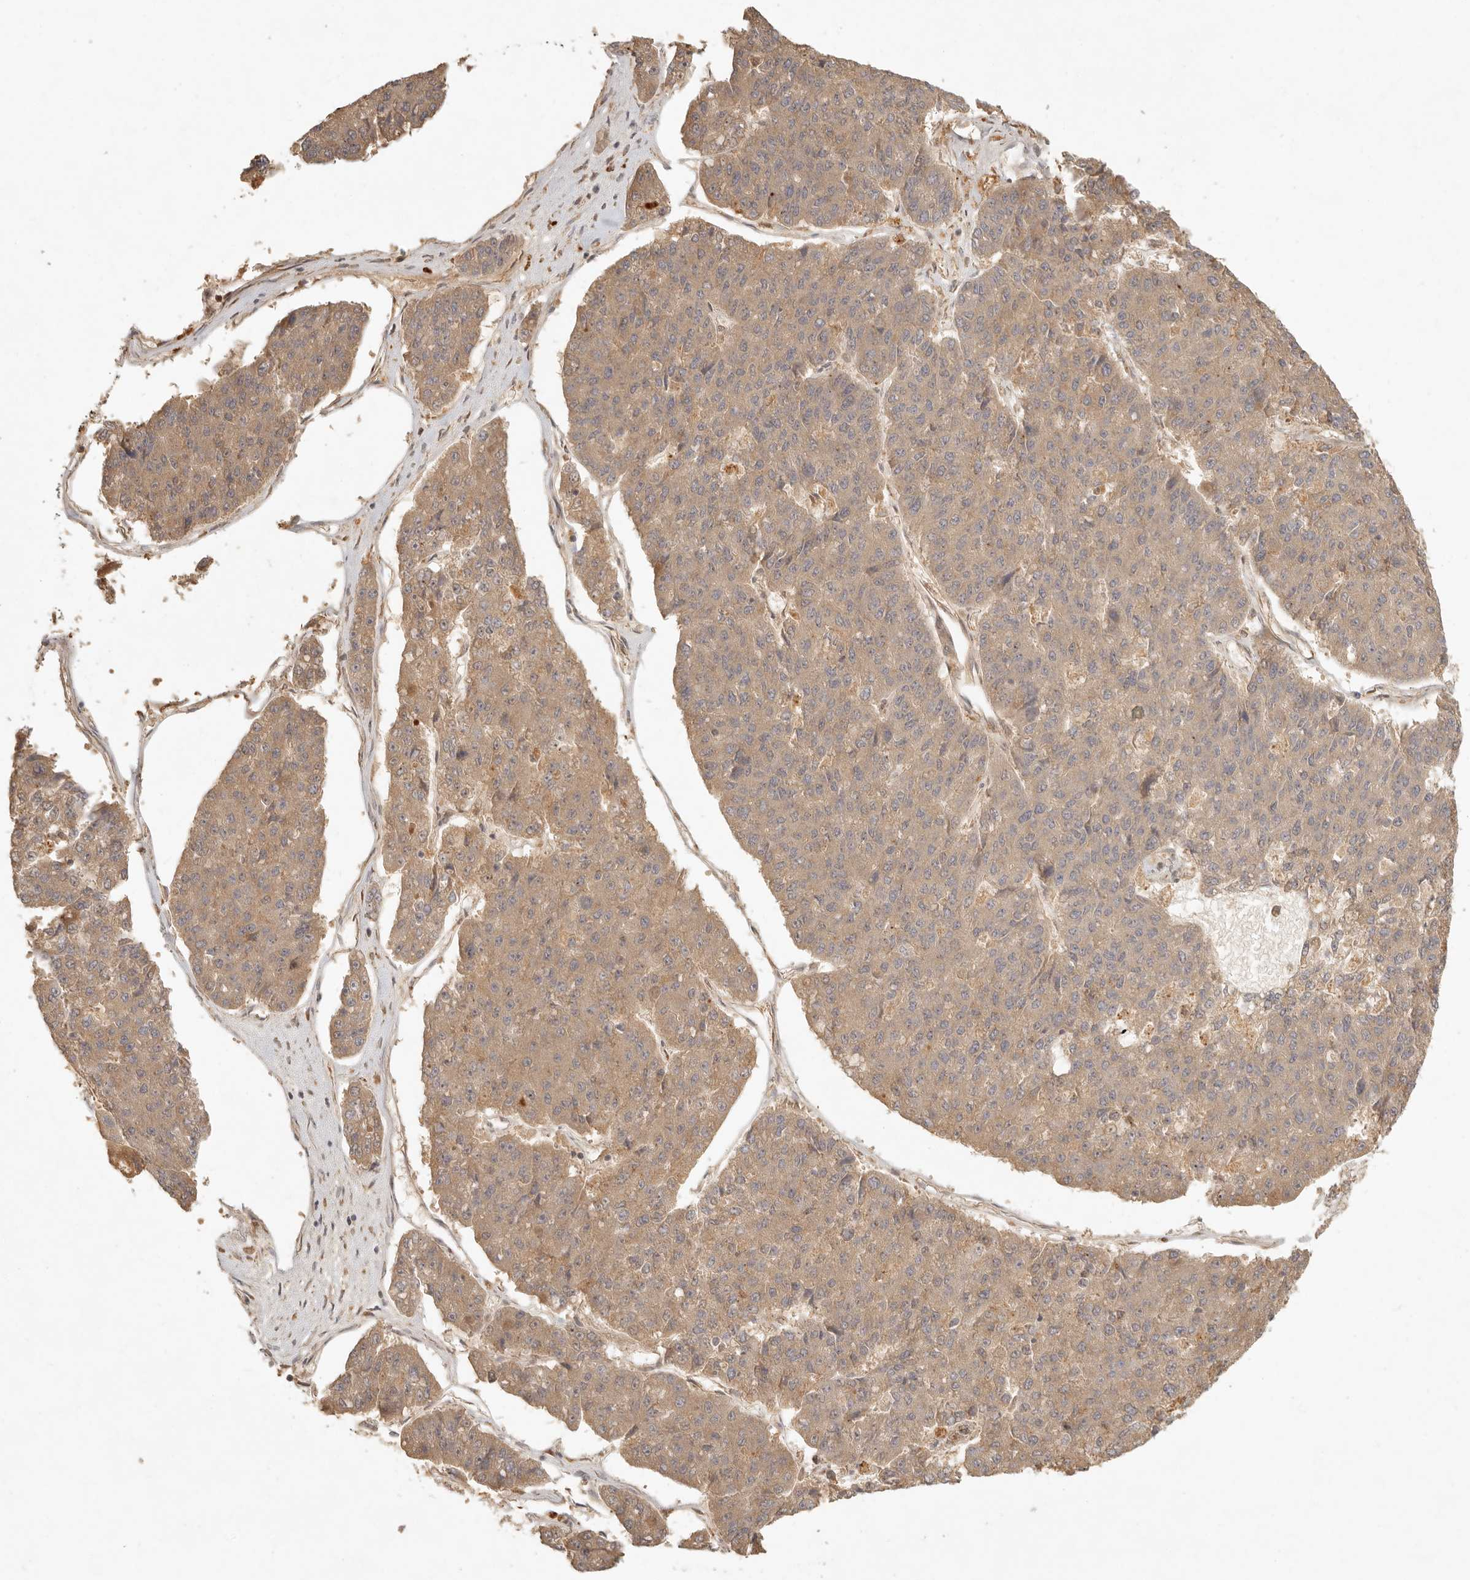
{"staining": {"intensity": "moderate", "quantity": ">75%", "location": "cytoplasmic/membranous"}, "tissue": "pancreatic cancer", "cell_type": "Tumor cells", "image_type": "cancer", "snomed": [{"axis": "morphology", "description": "Adenocarcinoma, NOS"}, {"axis": "topography", "description": "Pancreas"}], "caption": "Pancreatic cancer stained with immunohistochemistry (IHC) demonstrates moderate cytoplasmic/membranous positivity in approximately >75% of tumor cells.", "gene": "ANKRD61", "patient": {"sex": "male", "age": 50}}